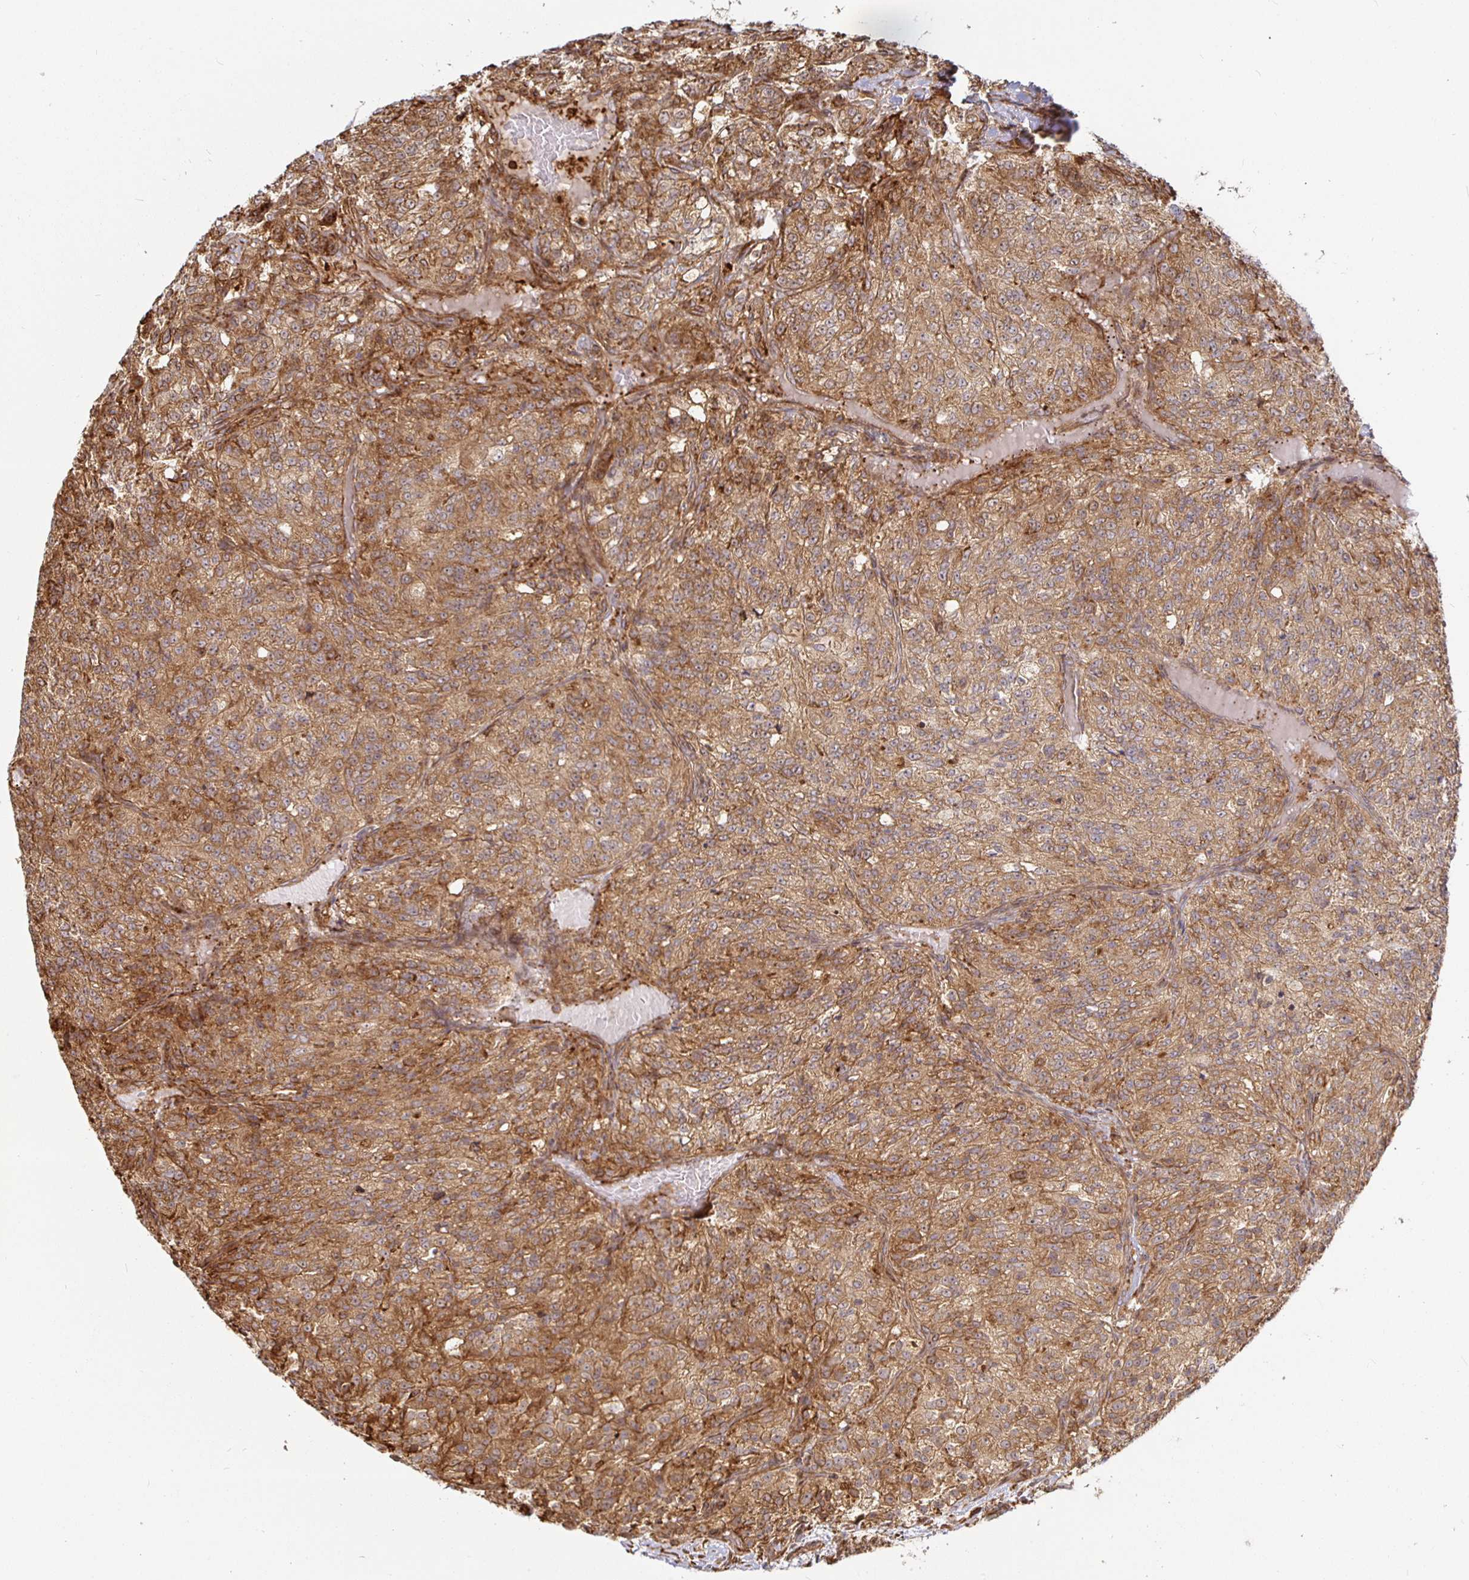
{"staining": {"intensity": "moderate", "quantity": ">75%", "location": "cytoplasmic/membranous"}, "tissue": "renal cancer", "cell_type": "Tumor cells", "image_type": "cancer", "snomed": [{"axis": "morphology", "description": "Adenocarcinoma, NOS"}, {"axis": "topography", "description": "Kidney"}], "caption": "Renal adenocarcinoma was stained to show a protein in brown. There is medium levels of moderate cytoplasmic/membranous staining in about >75% of tumor cells. (brown staining indicates protein expression, while blue staining denotes nuclei).", "gene": "STRAP", "patient": {"sex": "female", "age": 63}}